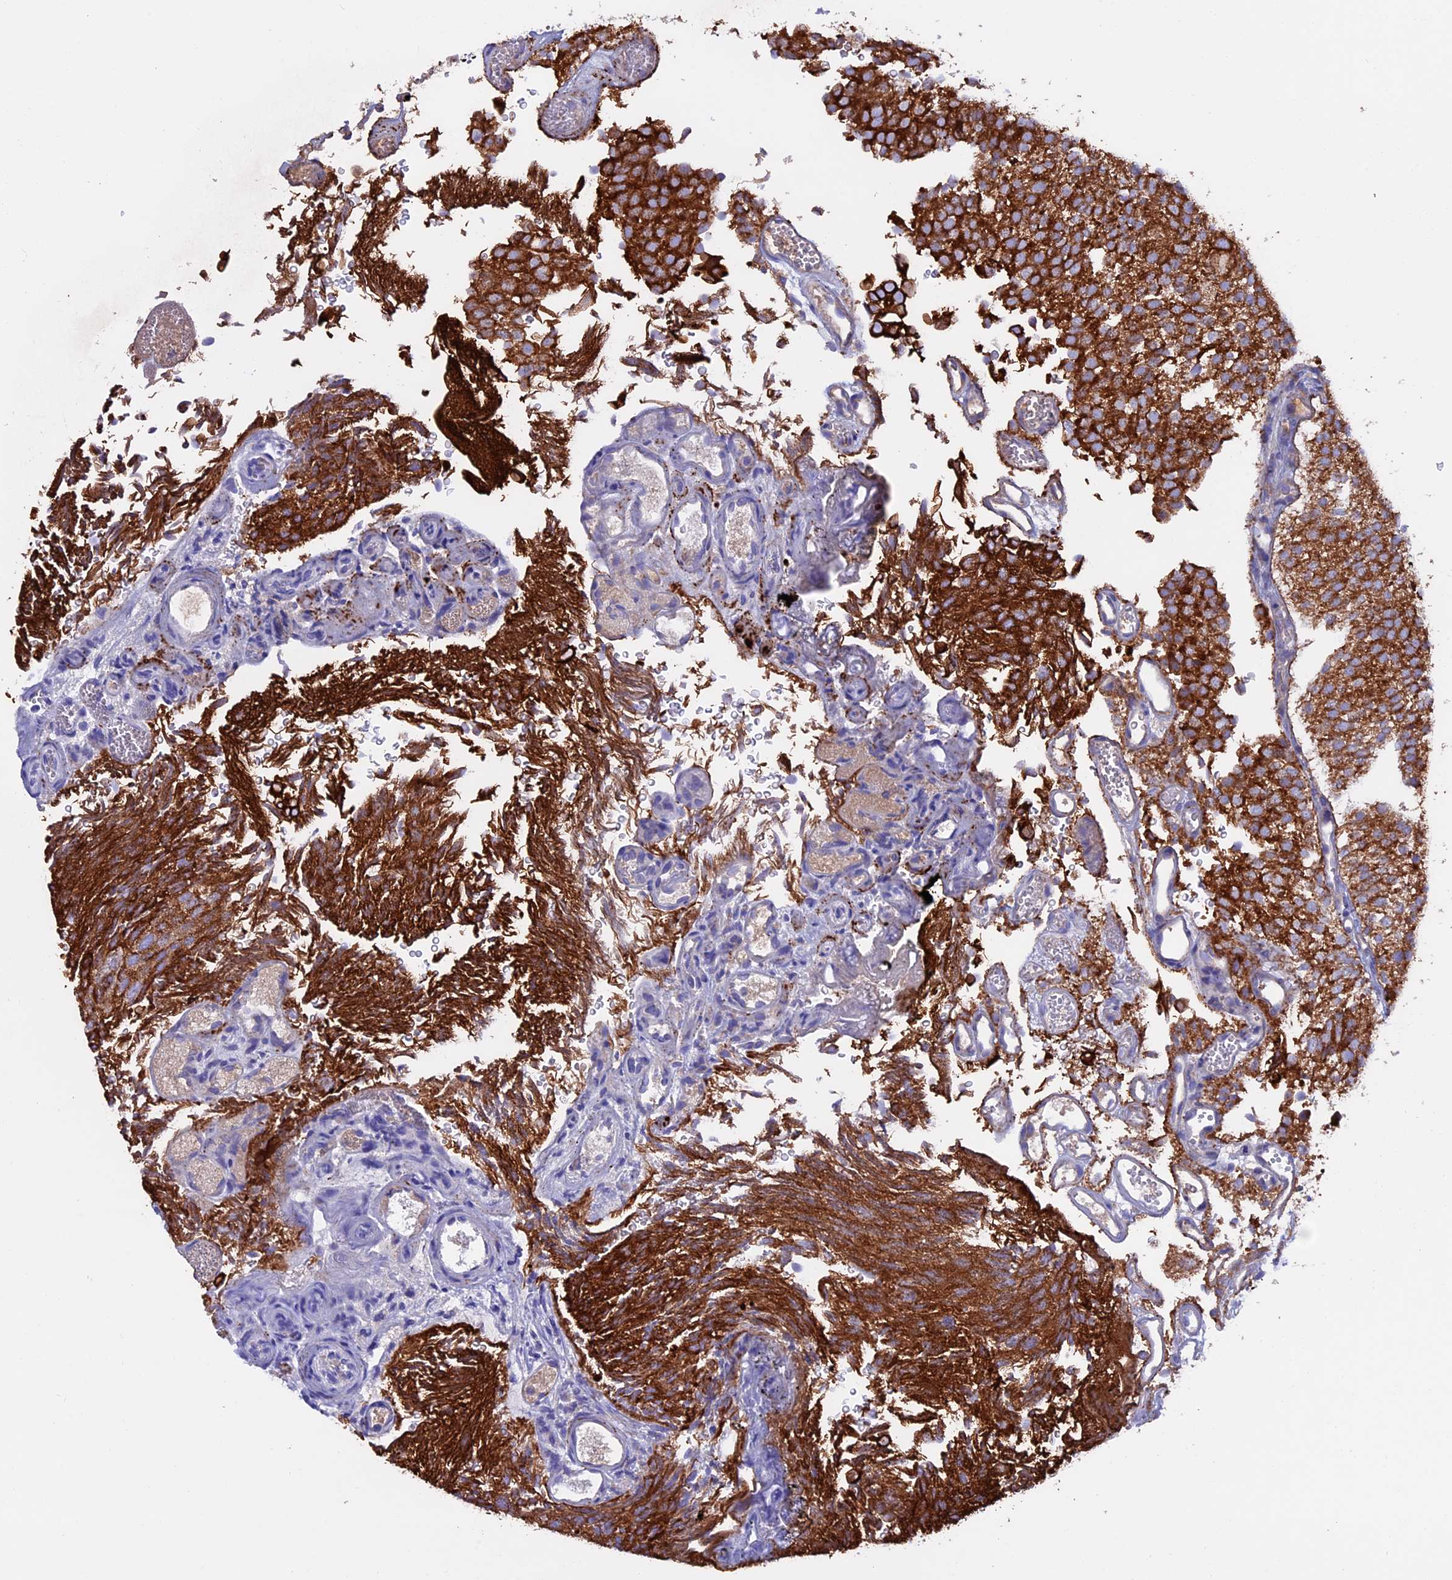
{"staining": {"intensity": "strong", "quantity": ">75%", "location": "cytoplasmic/membranous"}, "tissue": "urothelial cancer", "cell_type": "Tumor cells", "image_type": "cancer", "snomed": [{"axis": "morphology", "description": "Urothelial carcinoma, Low grade"}, {"axis": "topography", "description": "Urinary bladder"}], "caption": "Urothelial carcinoma (low-grade) stained for a protein demonstrates strong cytoplasmic/membranous positivity in tumor cells. The staining was performed using DAB (3,3'-diaminobenzidine) to visualize the protein expression in brown, while the nuclei were stained in blue with hematoxylin (Magnification: 20x).", "gene": "PTPN9", "patient": {"sex": "male", "age": 78}}